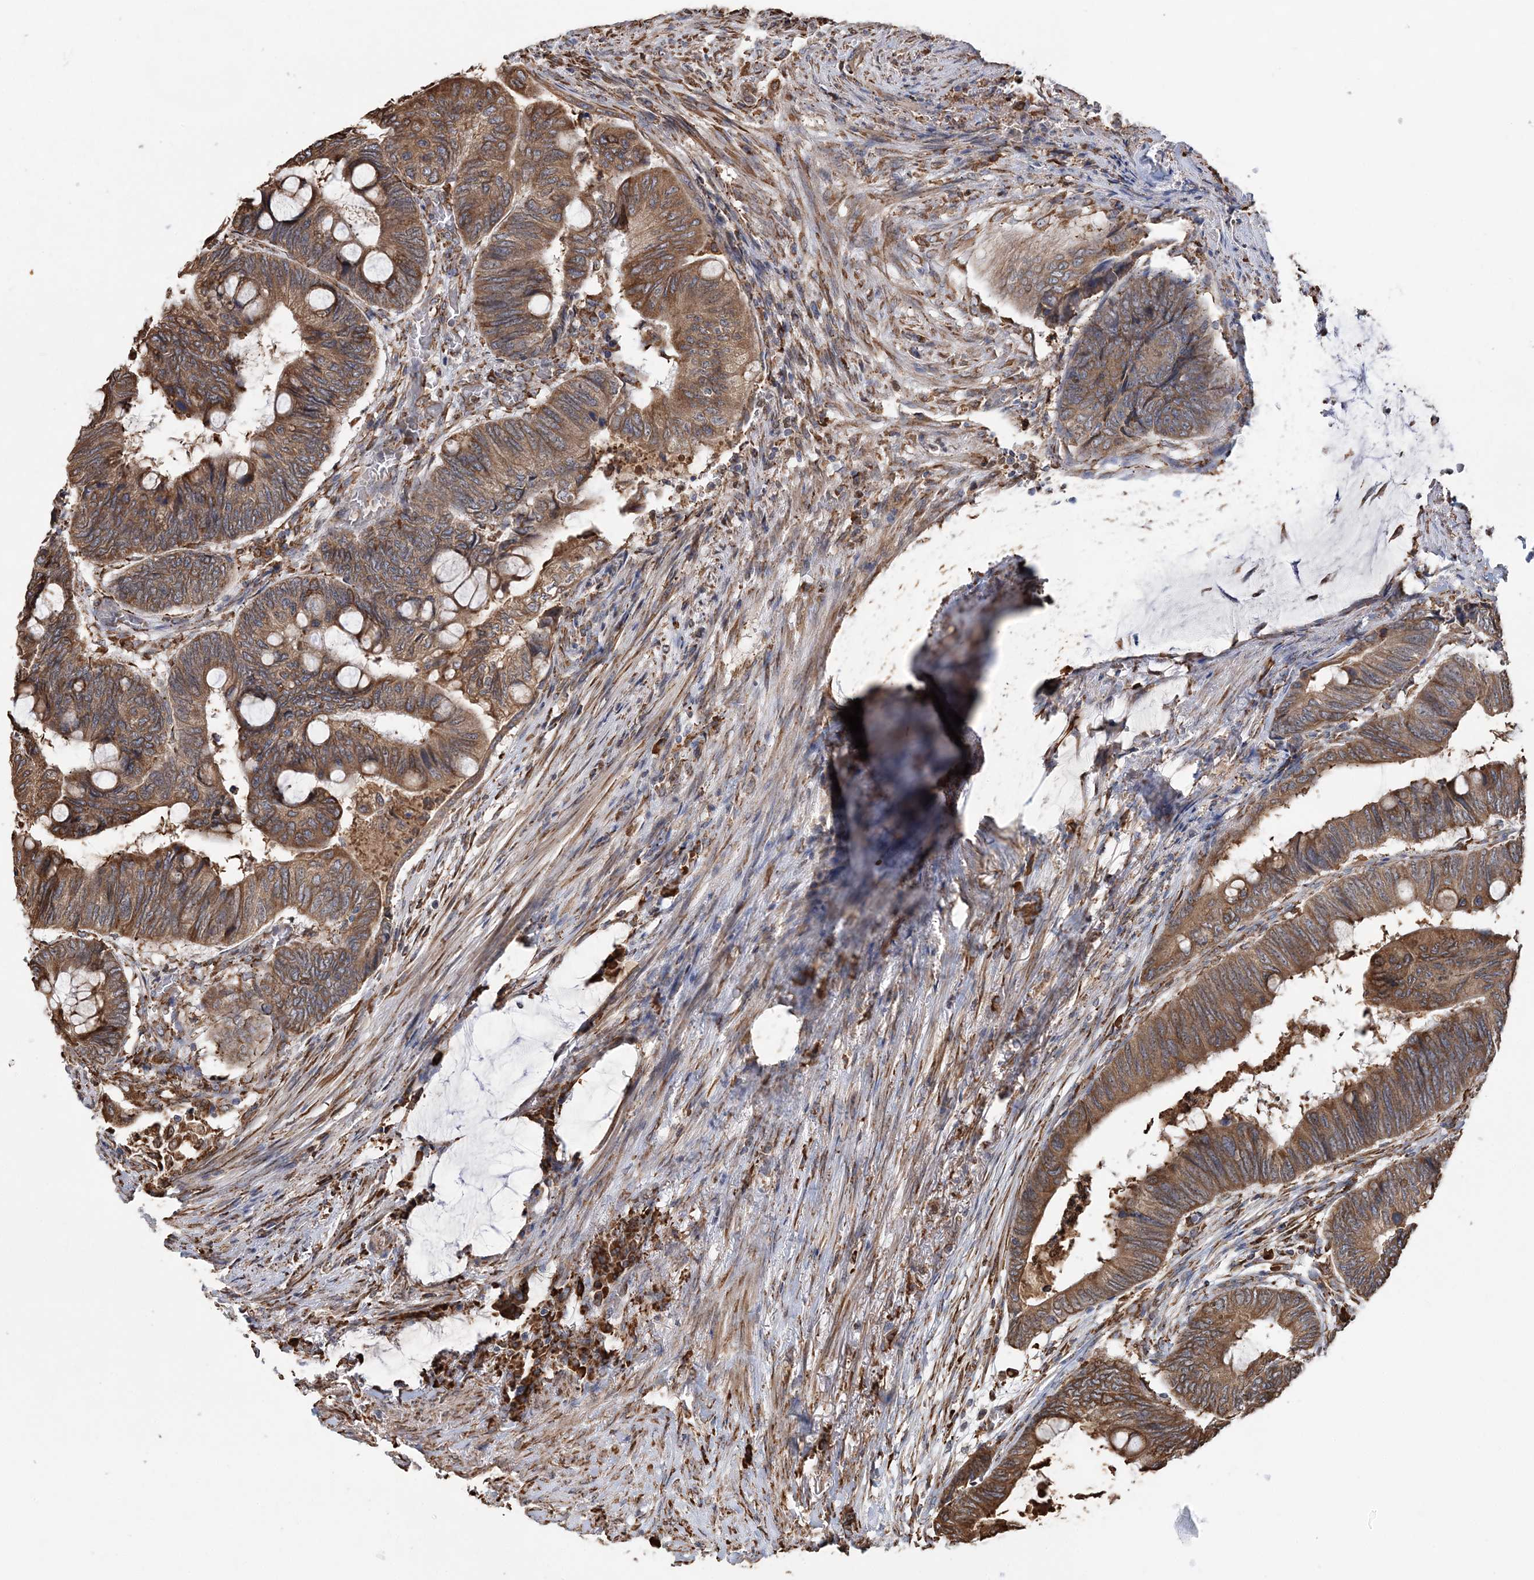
{"staining": {"intensity": "moderate", "quantity": ">75%", "location": "cytoplasmic/membranous"}, "tissue": "colorectal cancer", "cell_type": "Tumor cells", "image_type": "cancer", "snomed": [{"axis": "morphology", "description": "Normal tissue, NOS"}, {"axis": "morphology", "description": "Adenocarcinoma, NOS"}, {"axis": "topography", "description": "Rectum"}, {"axis": "topography", "description": "Peripheral nerve tissue"}], "caption": "An image showing moderate cytoplasmic/membranous staining in about >75% of tumor cells in colorectal cancer (adenocarcinoma), as visualized by brown immunohistochemical staining.", "gene": "WDR12", "patient": {"sex": "male", "age": 92}}